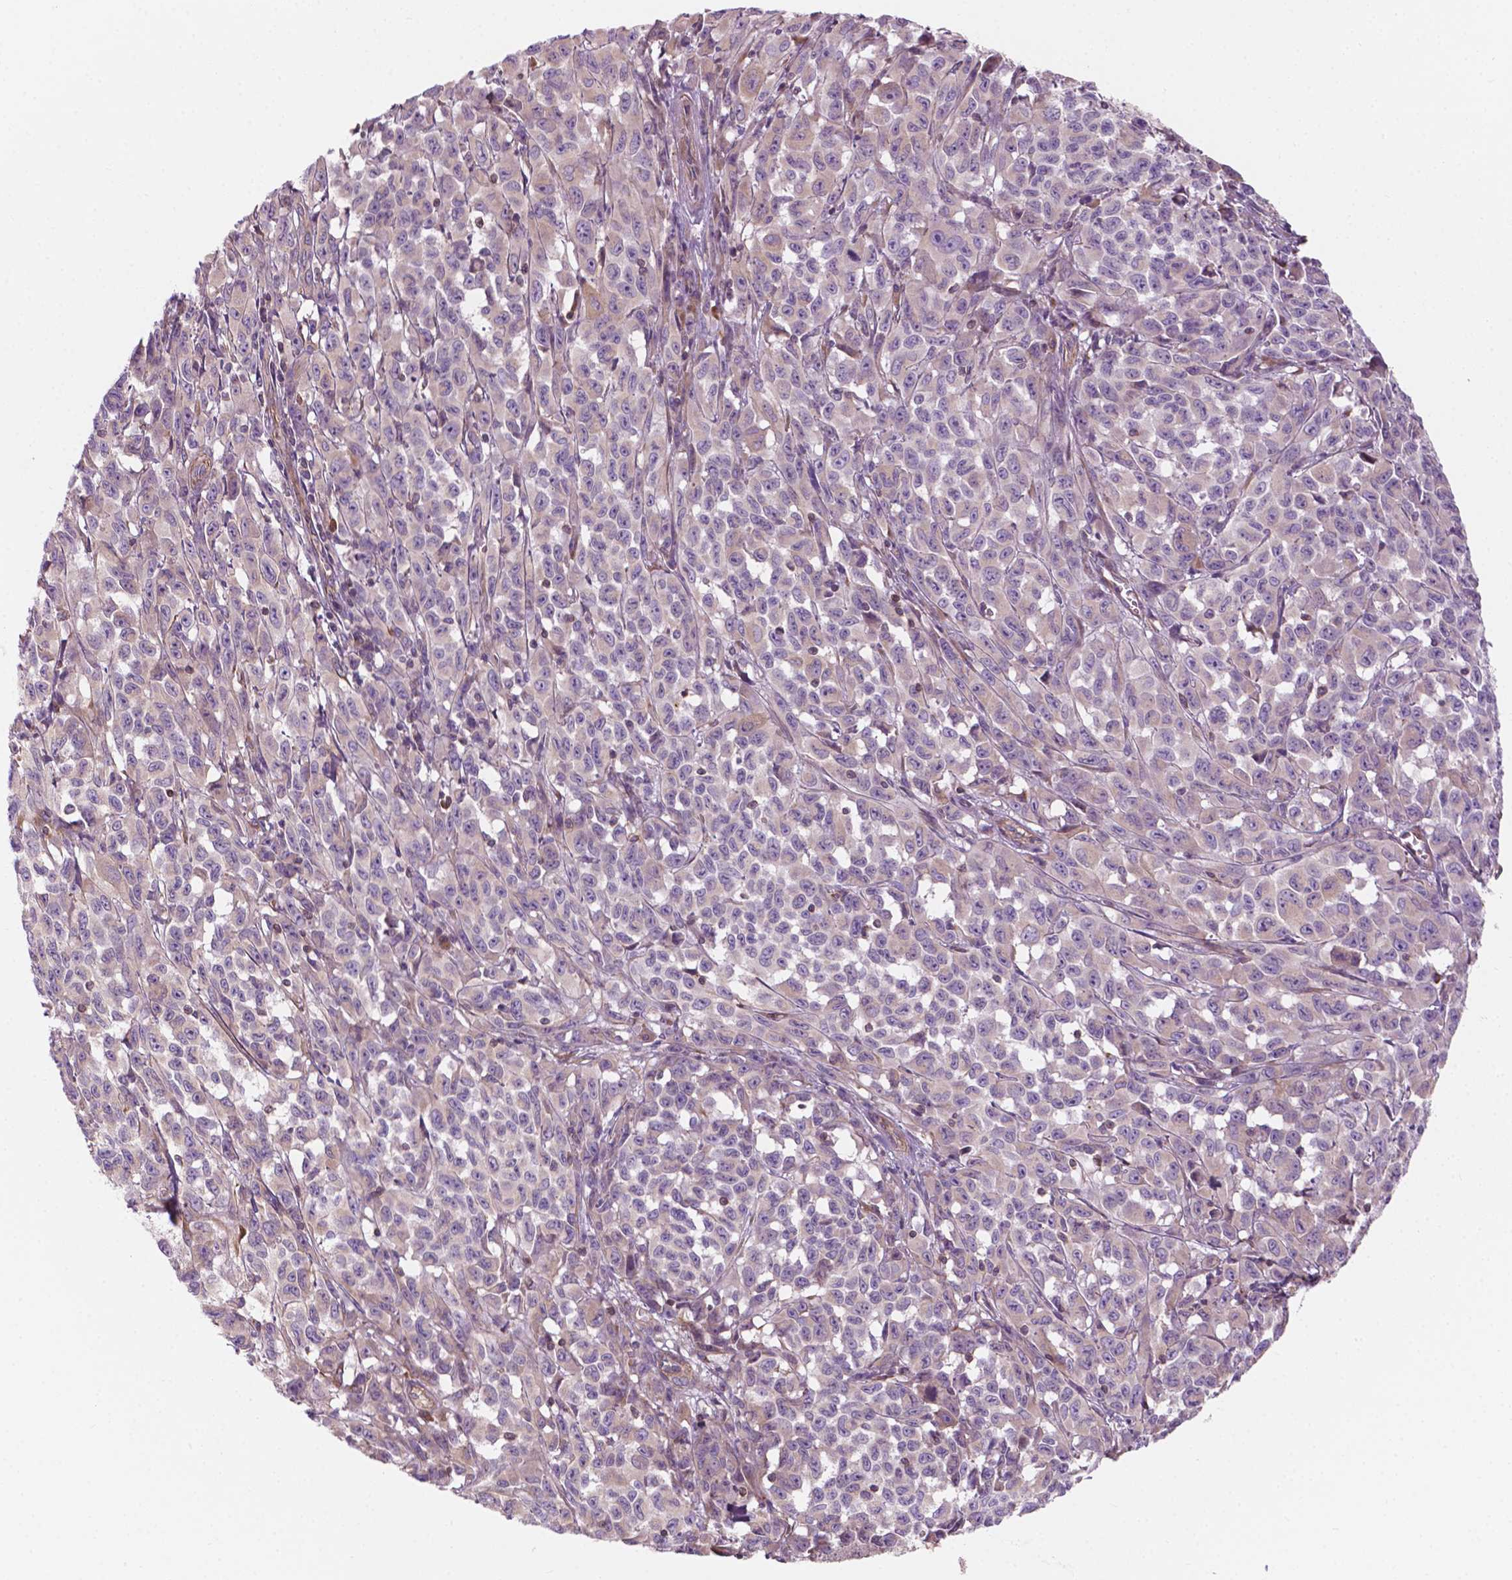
{"staining": {"intensity": "weak", "quantity": "<25%", "location": "cytoplasmic/membranous"}, "tissue": "melanoma", "cell_type": "Tumor cells", "image_type": "cancer", "snomed": [{"axis": "morphology", "description": "Malignant melanoma, NOS"}, {"axis": "topography", "description": "Vulva, labia, clitoris and Bartholin´s gland, NO"}], "caption": "There is no significant staining in tumor cells of malignant melanoma.", "gene": "SURF4", "patient": {"sex": "female", "age": 75}}